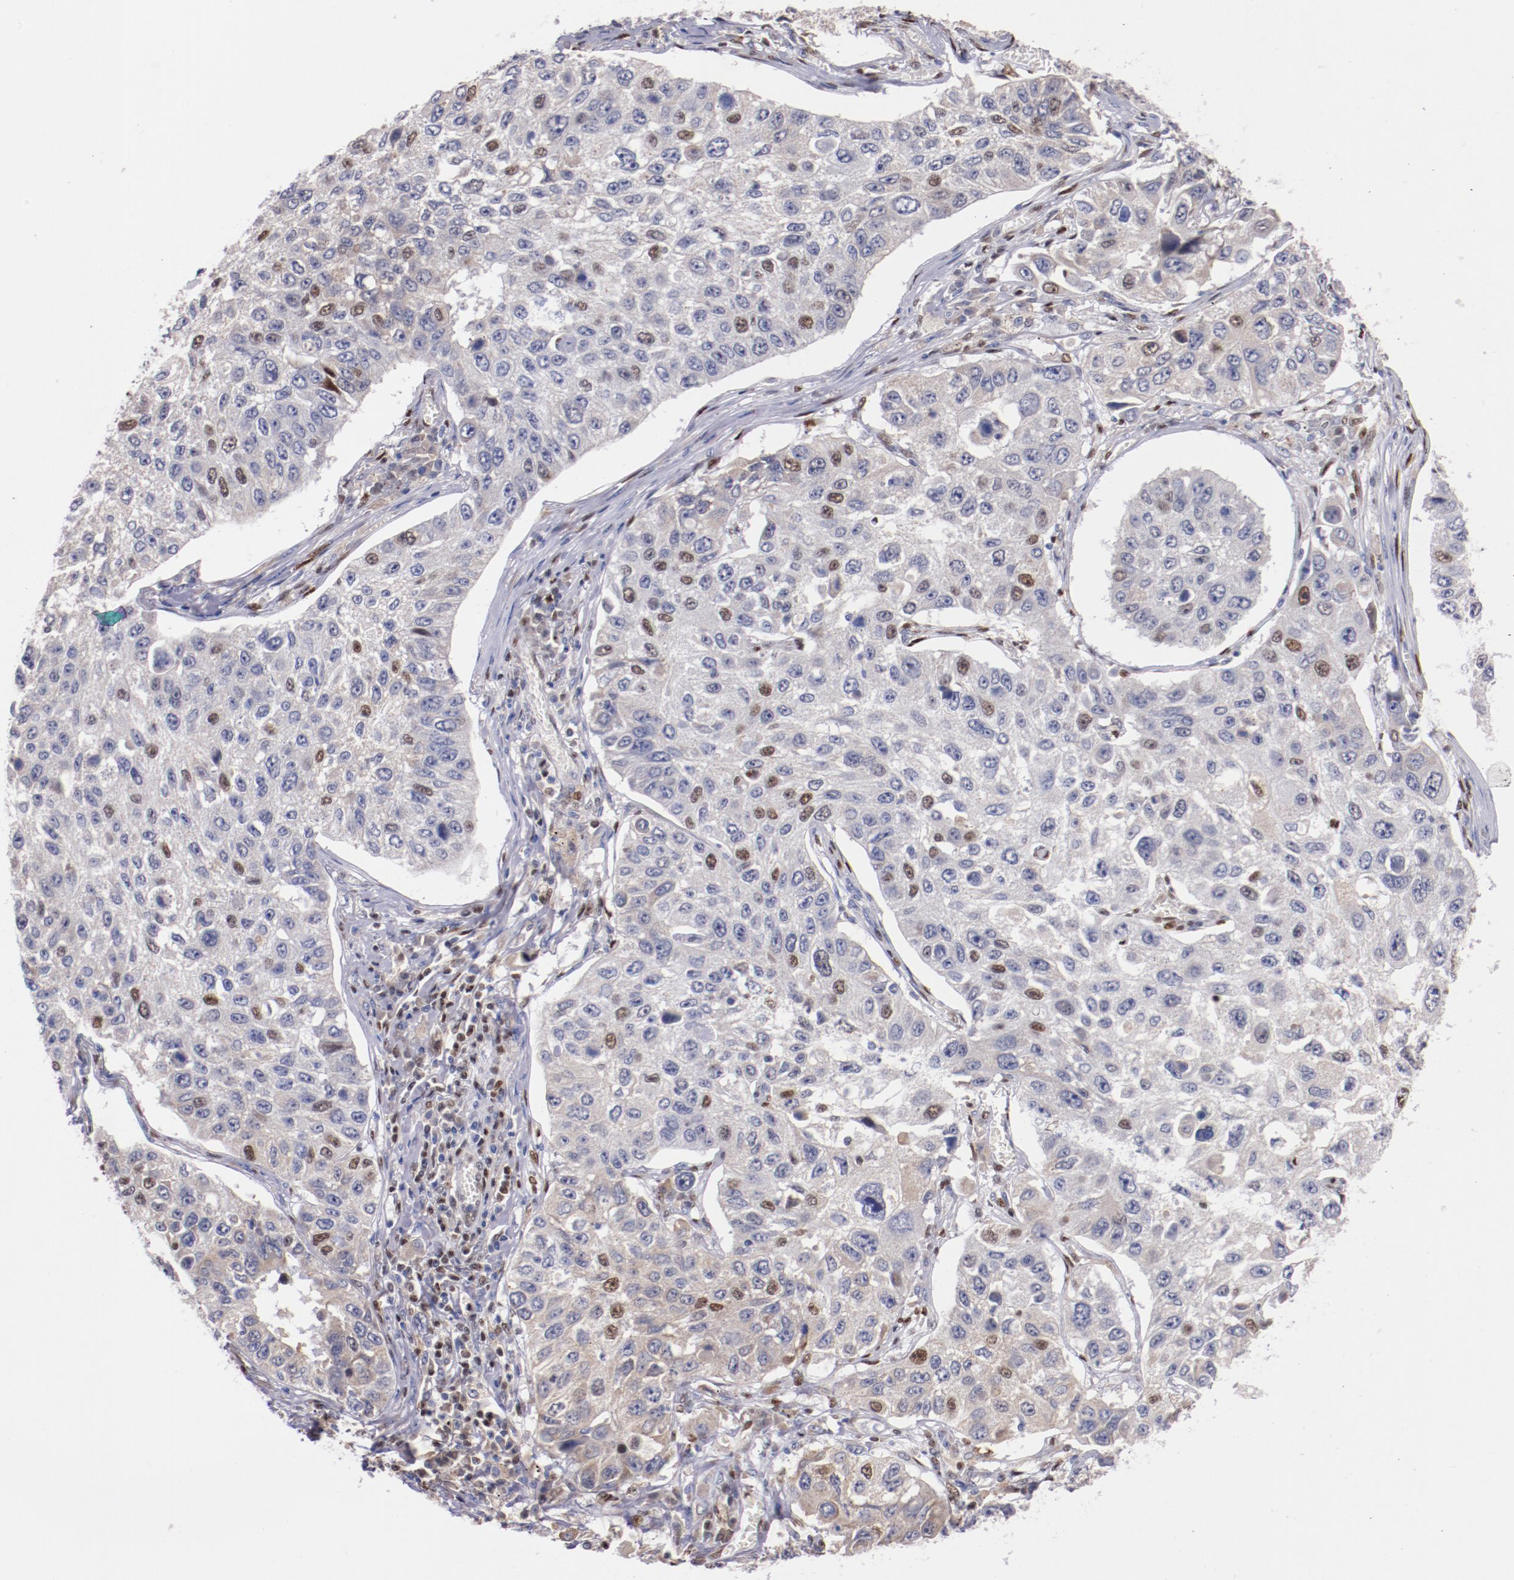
{"staining": {"intensity": "weak", "quantity": "<25%", "location": "nuclear"}, "tissue": "lung cancer", "cell_type": "Tumor cells", "image_type": "cancer", "snomed": [{"axis": "morphology", "description": "Squamous cell carcinoma, NOS"}, {"axis": "topography", "description": "Lung"}], "caption": "A photomicrograph of lung cancer (squamous cell carcinoma) stained for a protein displays no brown staining in tumor cells.", "gene": "SRF", "patient": {"sex": "male", "age": 71}}